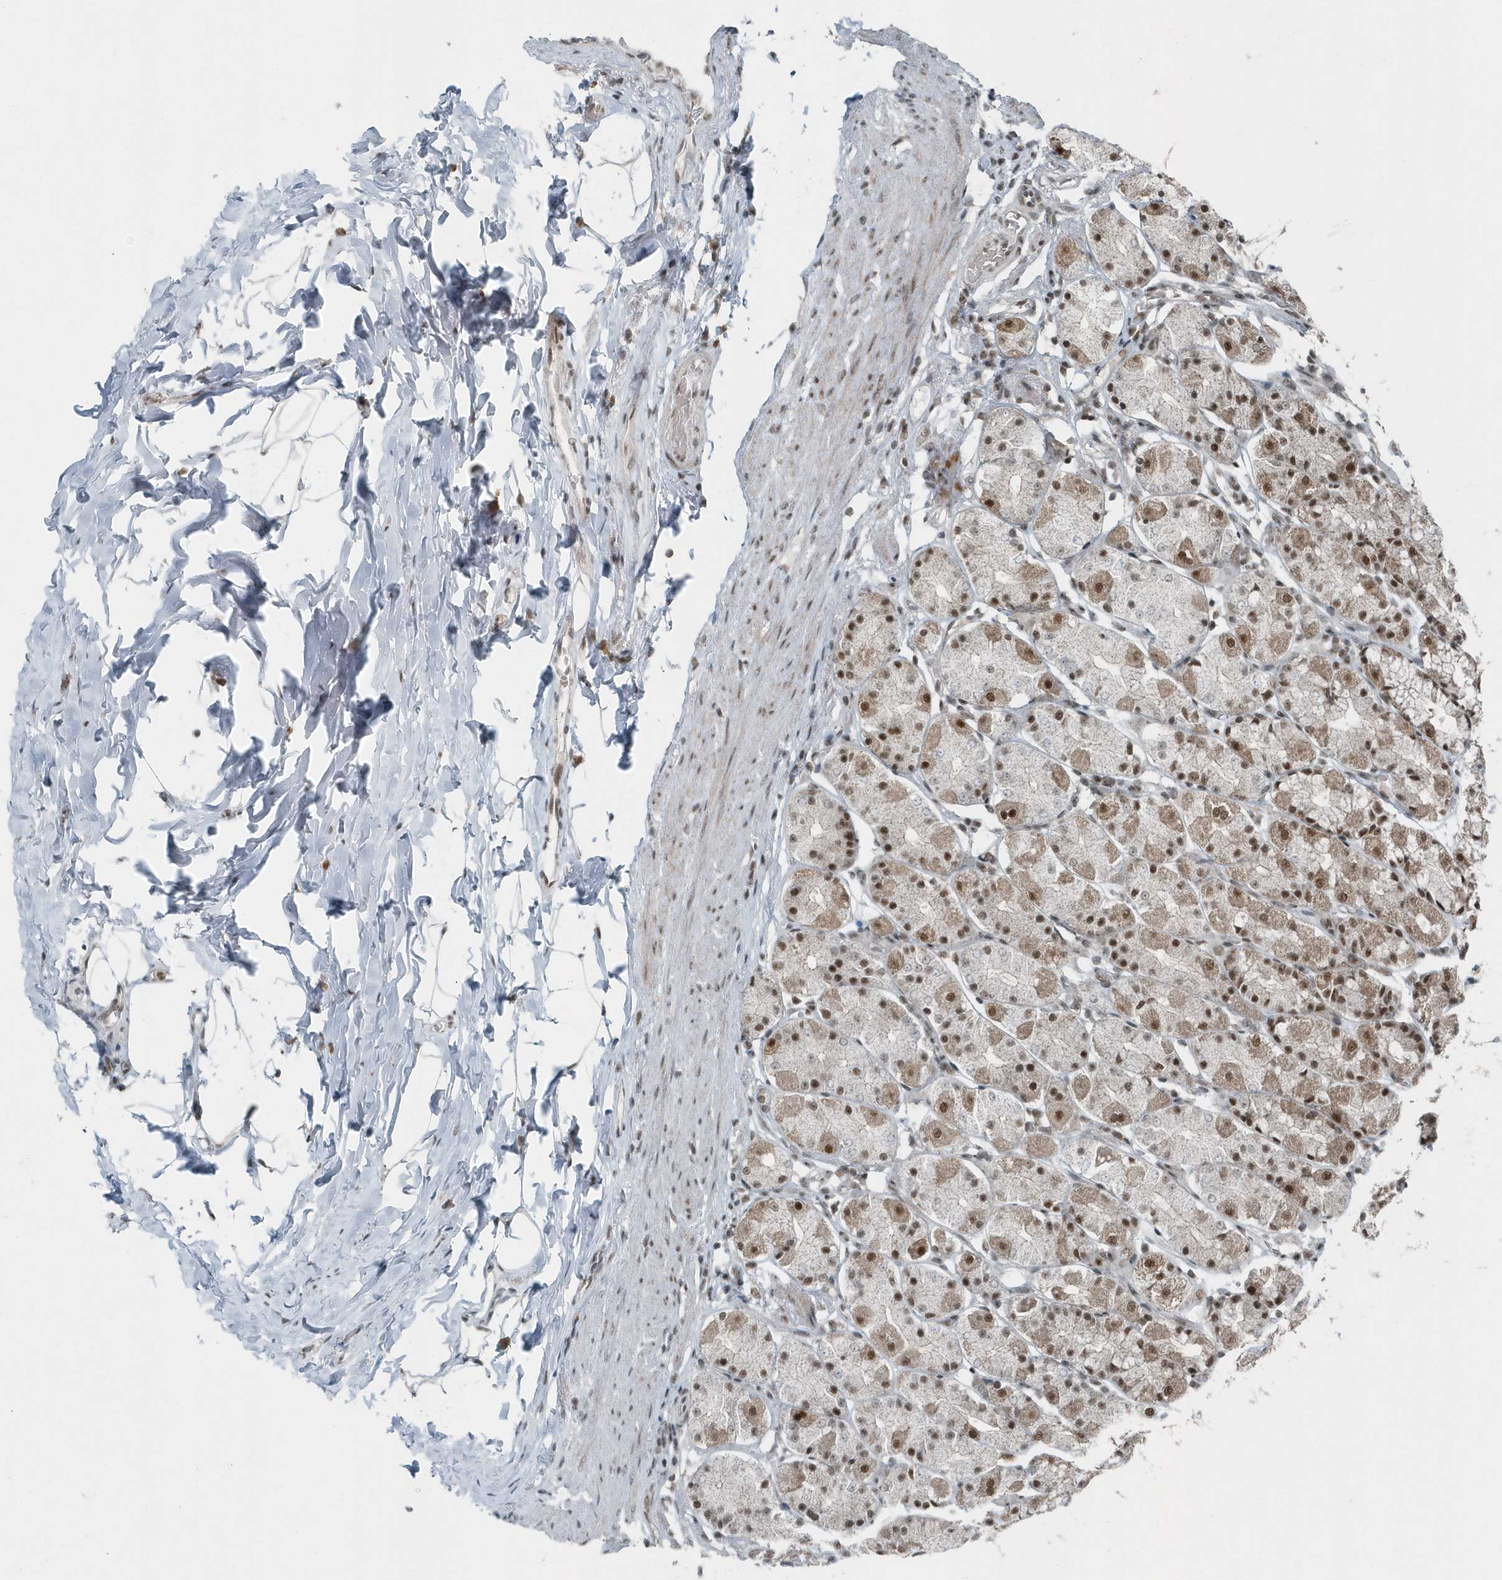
{"staining": {"intensity": "strong", "quantity": ">75%", "location": "cytoplasmic/membranous,nuclear"}, "tissue": "stomach", "cell_type": "Glandular cells", "image_type": "normal", "snomed": [{"axis": "morphology", "description": "Normal tissue, NOS"}, {"axis": "topography", "description": "Stomach, upper"}], "caption": "The image shows a brown stain indicating the presence of a protein in the cytoplasmic/membranous,nuclear of glandular cells in stomach. Nuclei are stained in blue.", "gene": "YTHDC1", "patient": {"sex": "male", "age": 68}}